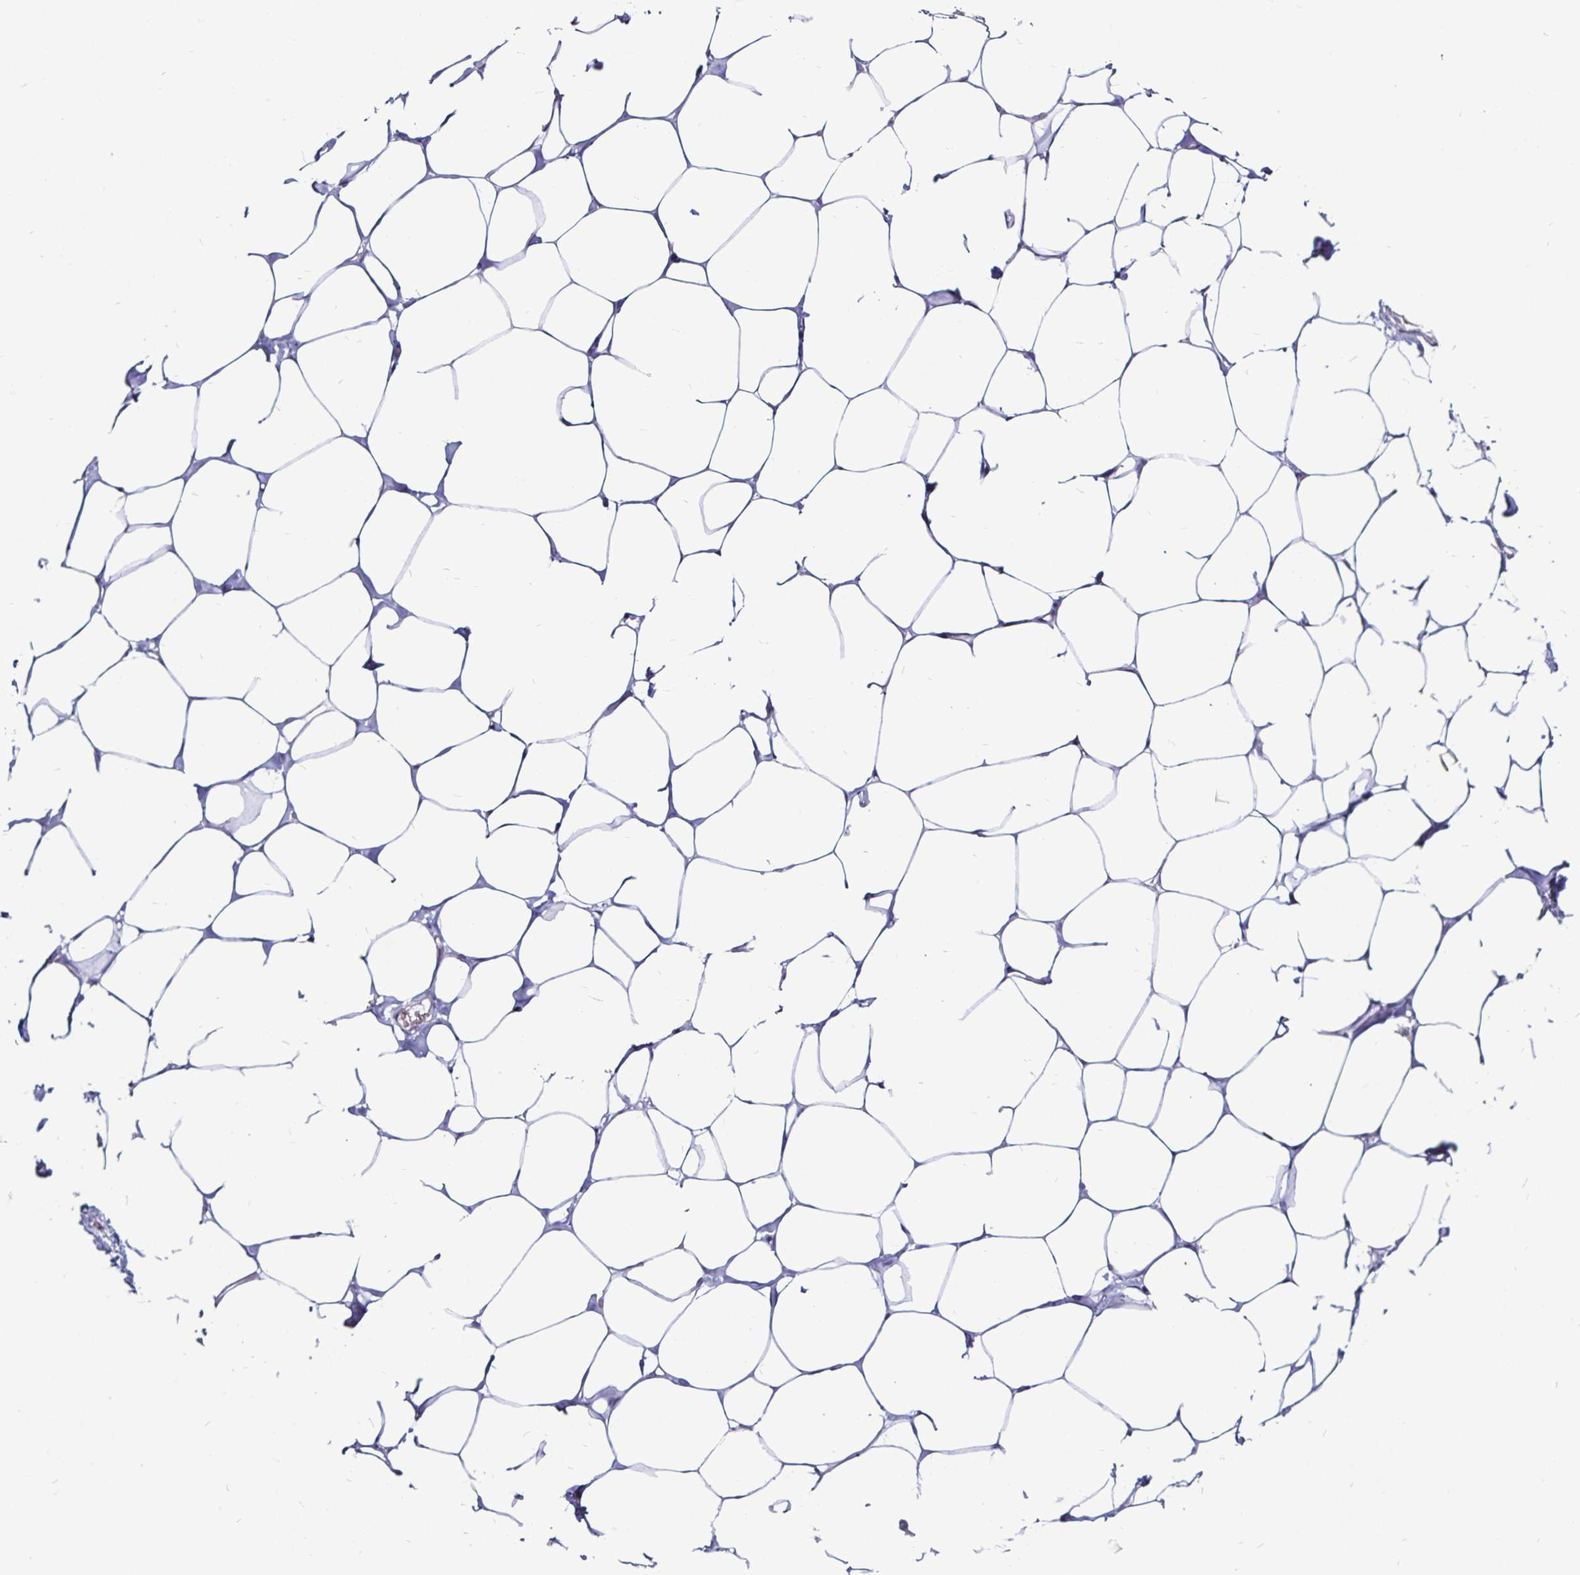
{"staining": {"intensity": "negative", "quantity": "none", "location": "none"}, "tissue": "breast", "cell_type": "Adipocytes", "image_type": "normal", "snomed": [{"axis": "morphology", "description": "Normal tissue, NOS"}, {"axis": "topography", "description": "Breast"}], "caption": "The photomicrograph displays no staining of adipocytes in benign breast. The staining was performed using DAB (3,3'-diaminobenzidine) to visualize the protein expression in brown, while the nuclei were stained in blue with hematoxylin (Magnification: 20x).", "gene": "FAIM2", "patient": {"sex": "female", "age": 27}}